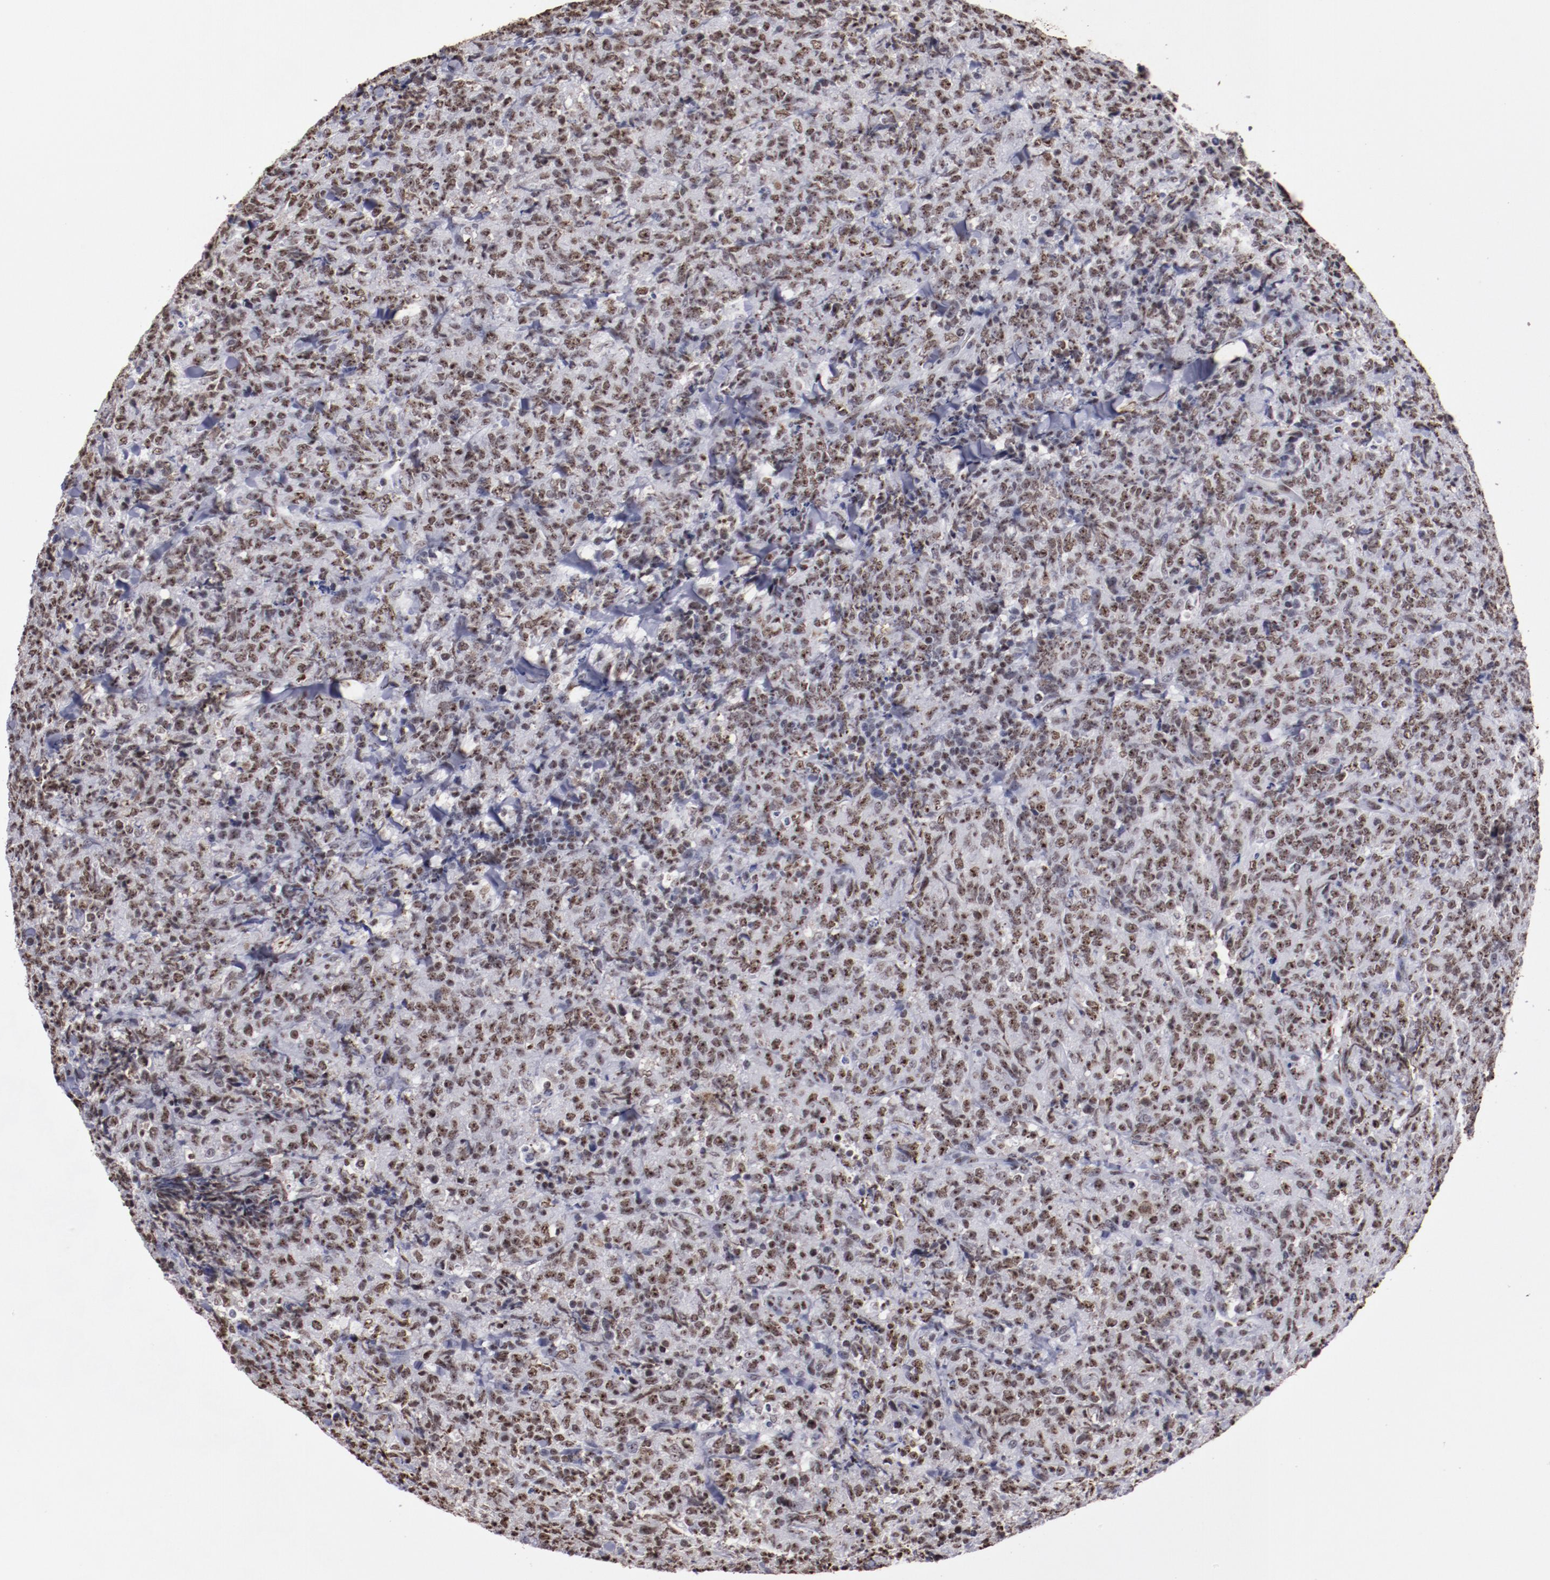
{"staining": {"intensity": "strong", "quantity": ">75%", "location": "nuclear"}, "tissue": "lymphoma", "cell_type": "Tumor cells", "image_type": "cancer", "snomed": [{"axis": "morphology", "description": "Malignant lymphoma, non-Hodgkin's type, High grade"}, {"axis": "topography", "description": "Tonsil"}], "caption": "A brown stain shows strong nuclear expression of a protein in human lymphoma tumor cells.", "gene": "HNRNPA2B1", "patient": {"sex": "female", "age": 36}}